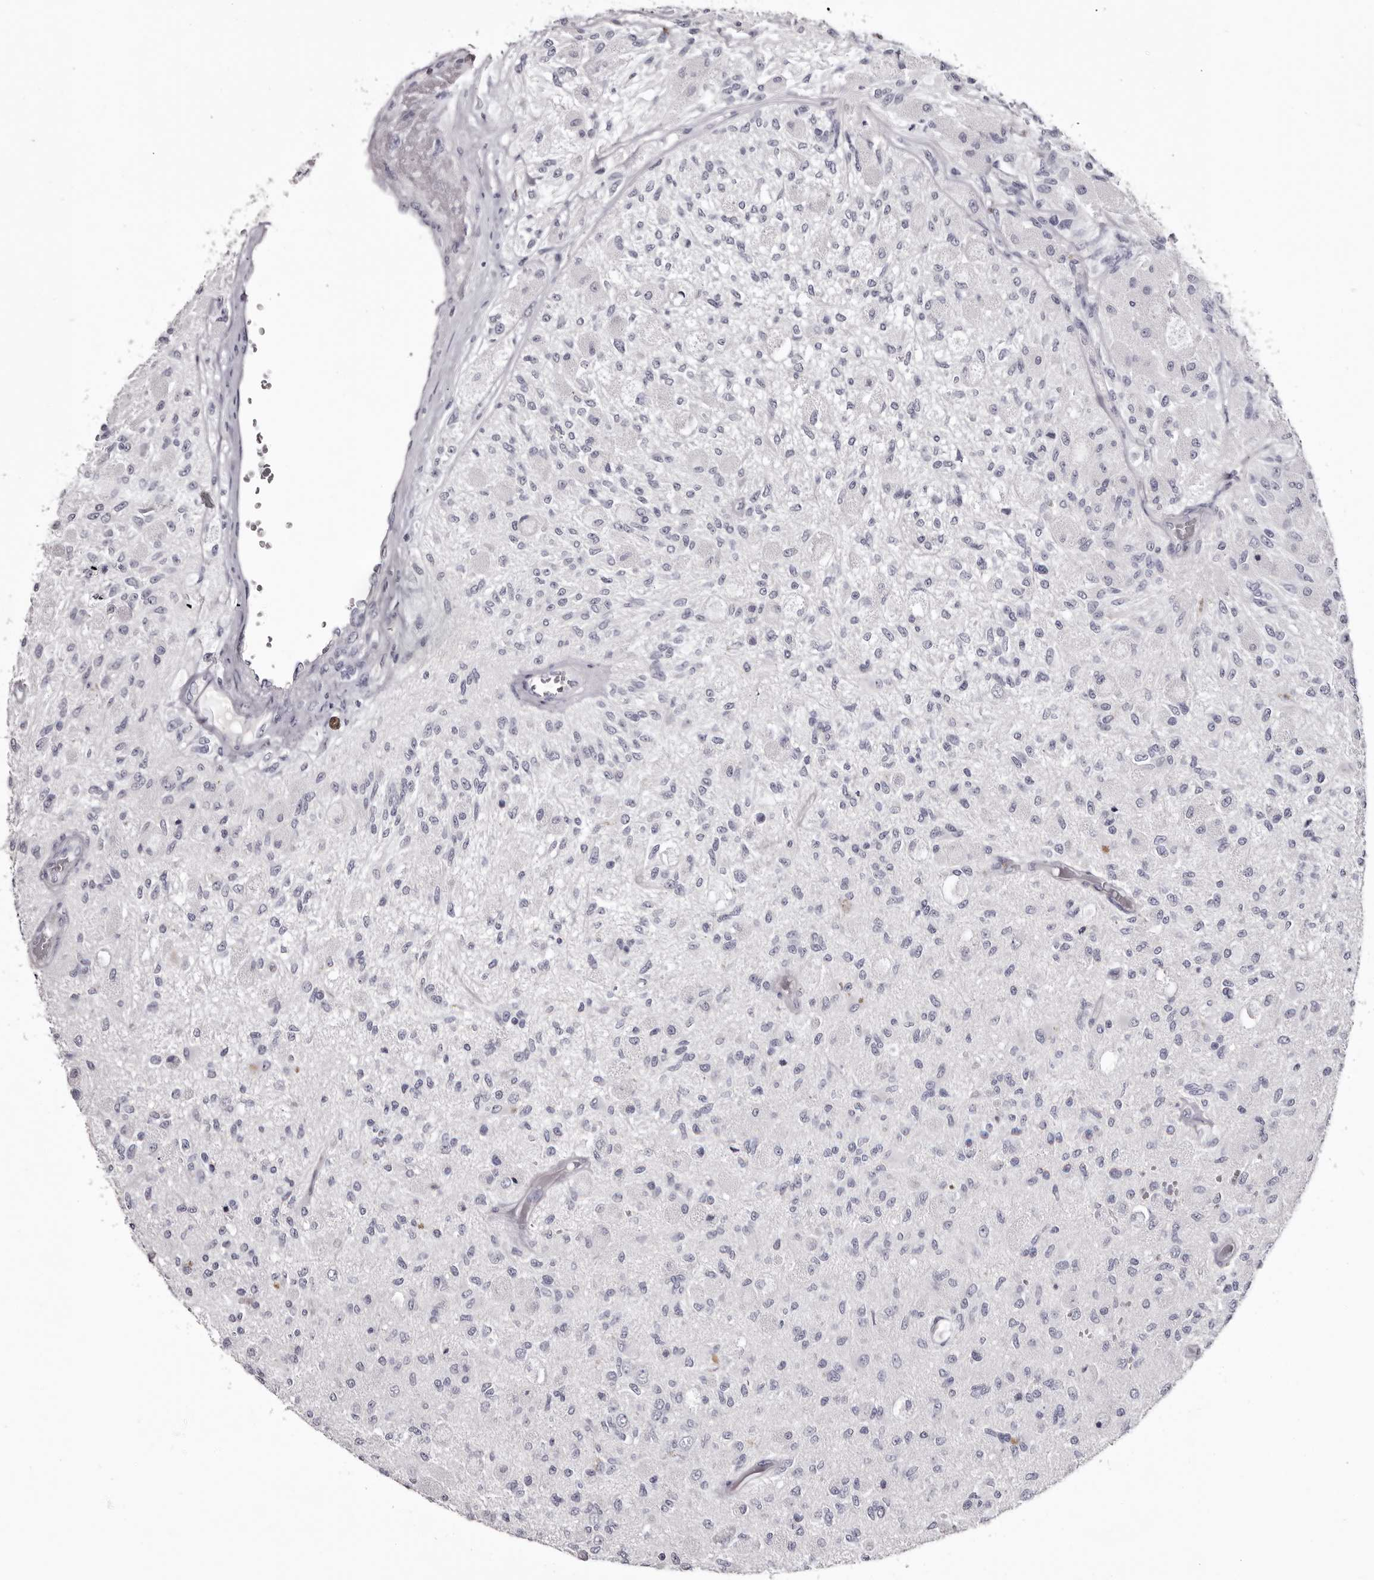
{"staining": {"intensity": "negative", "quantity": "none", "location": "none"}, "tissue": "glioma", "cell_type": "Tumor cells", "image_type": "cancer", "snomed": [{"axis": "morphology", "description": "Normal tissue, NOS"}, {"axis": "morphology", "description": "Glioma, malignant, High grade"}, {"axis": "topography", "description": "Cerebral cortex"}], "caption": "Tumor cells show no significant positivity in high-grade glioma (malignant).", "gene": "CA6", "patient": {"sex": "male", "age": 77}}